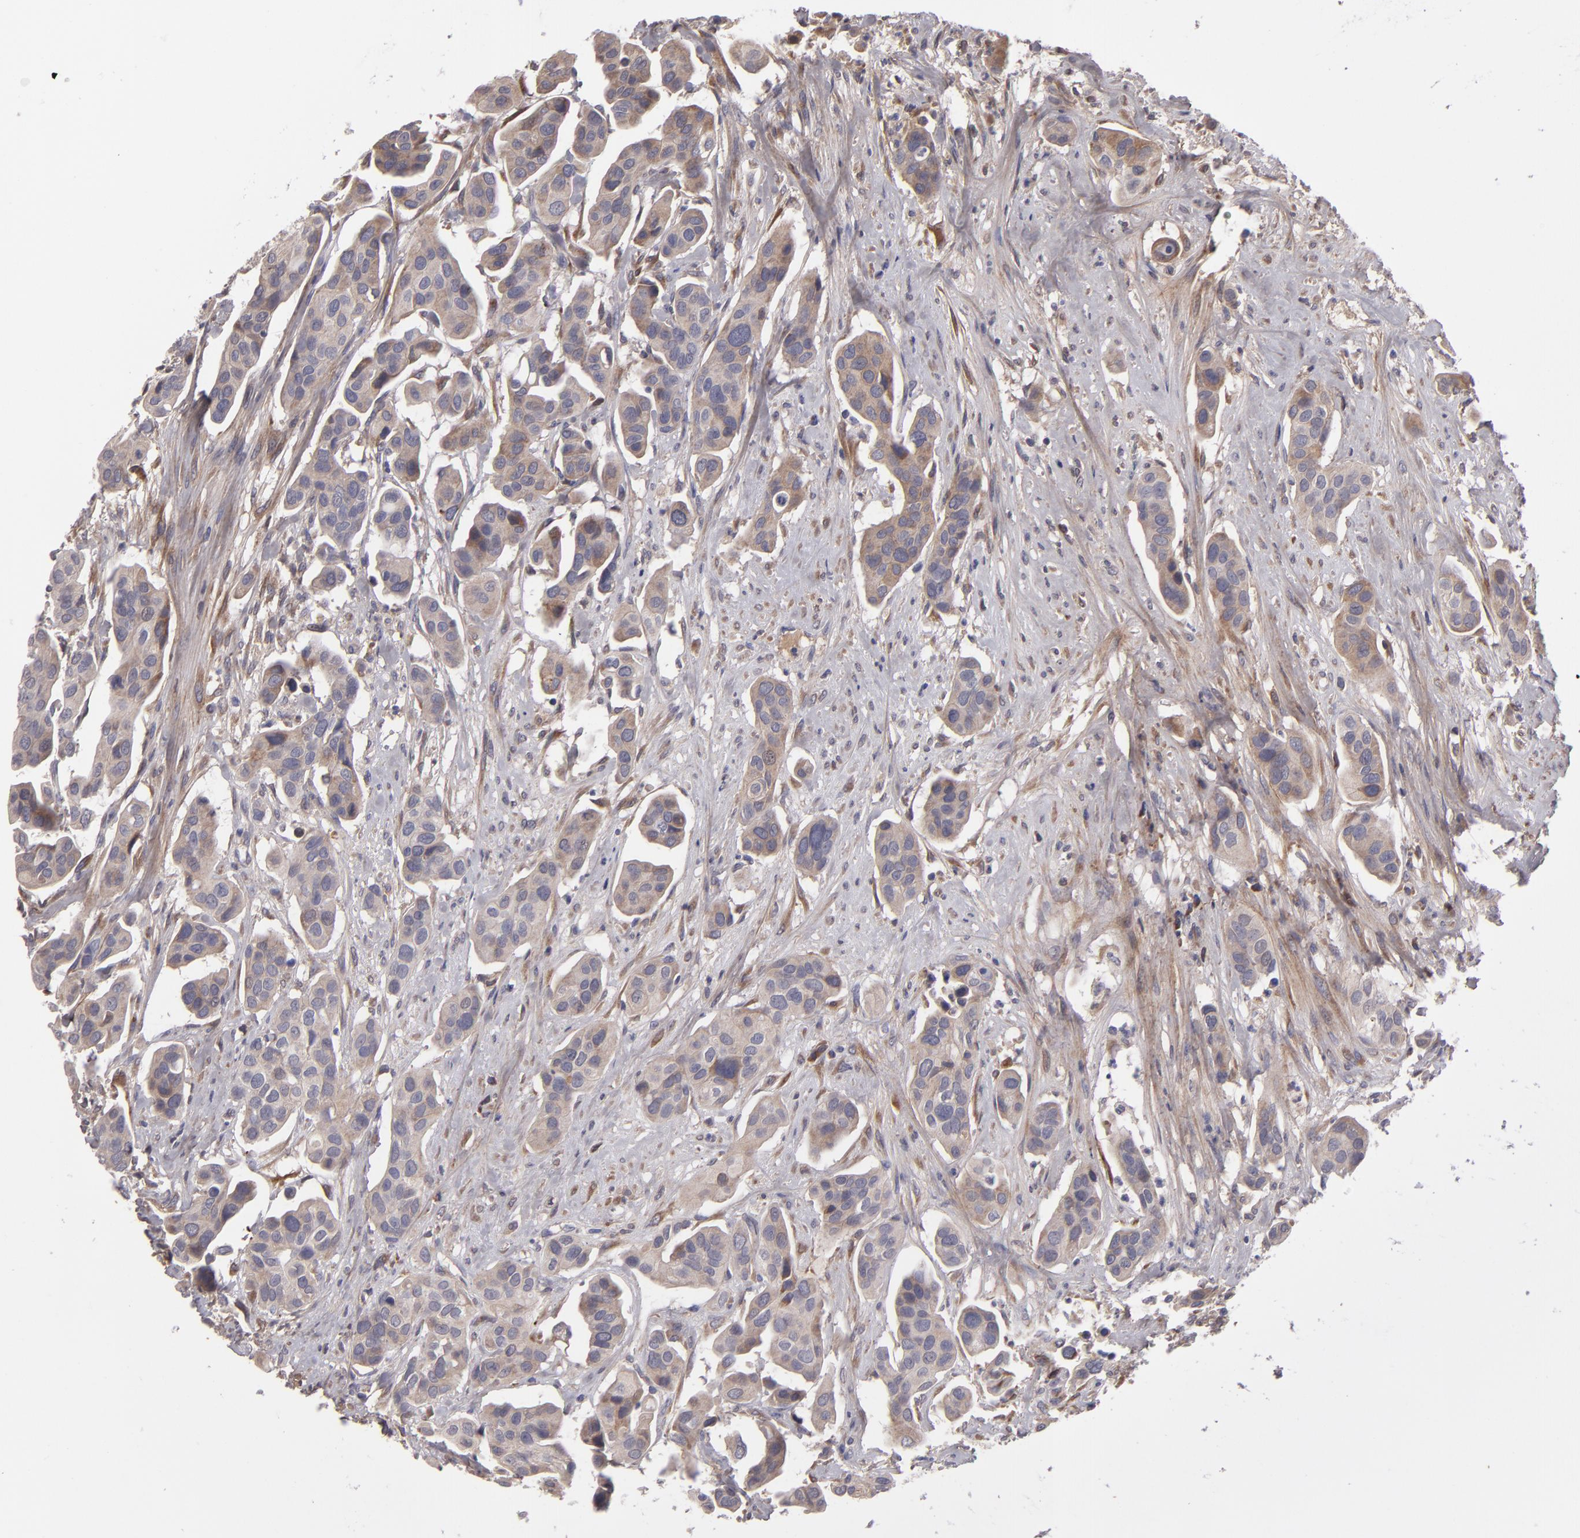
{"staining": {"intensity": "weak", "quantity": ">75%", "location": "cytoplasmic/membranous"}, "tissue": "urothelial cancer", "cell_type": "Tumor cells", "image_type": "cancer", "snomed": [{"axis": "morphology", "description": "Adenocarcinoma, NOS"}, {"axis": "topography", "description": "Urinary bladder"}], "caption": "A brown stain labels weak cytoplasmic/membranous positivity of a protein in human urothelial cancer tumor cells.", "gene": "IL12A", "patient": {"sex": "male", "age": 61}}